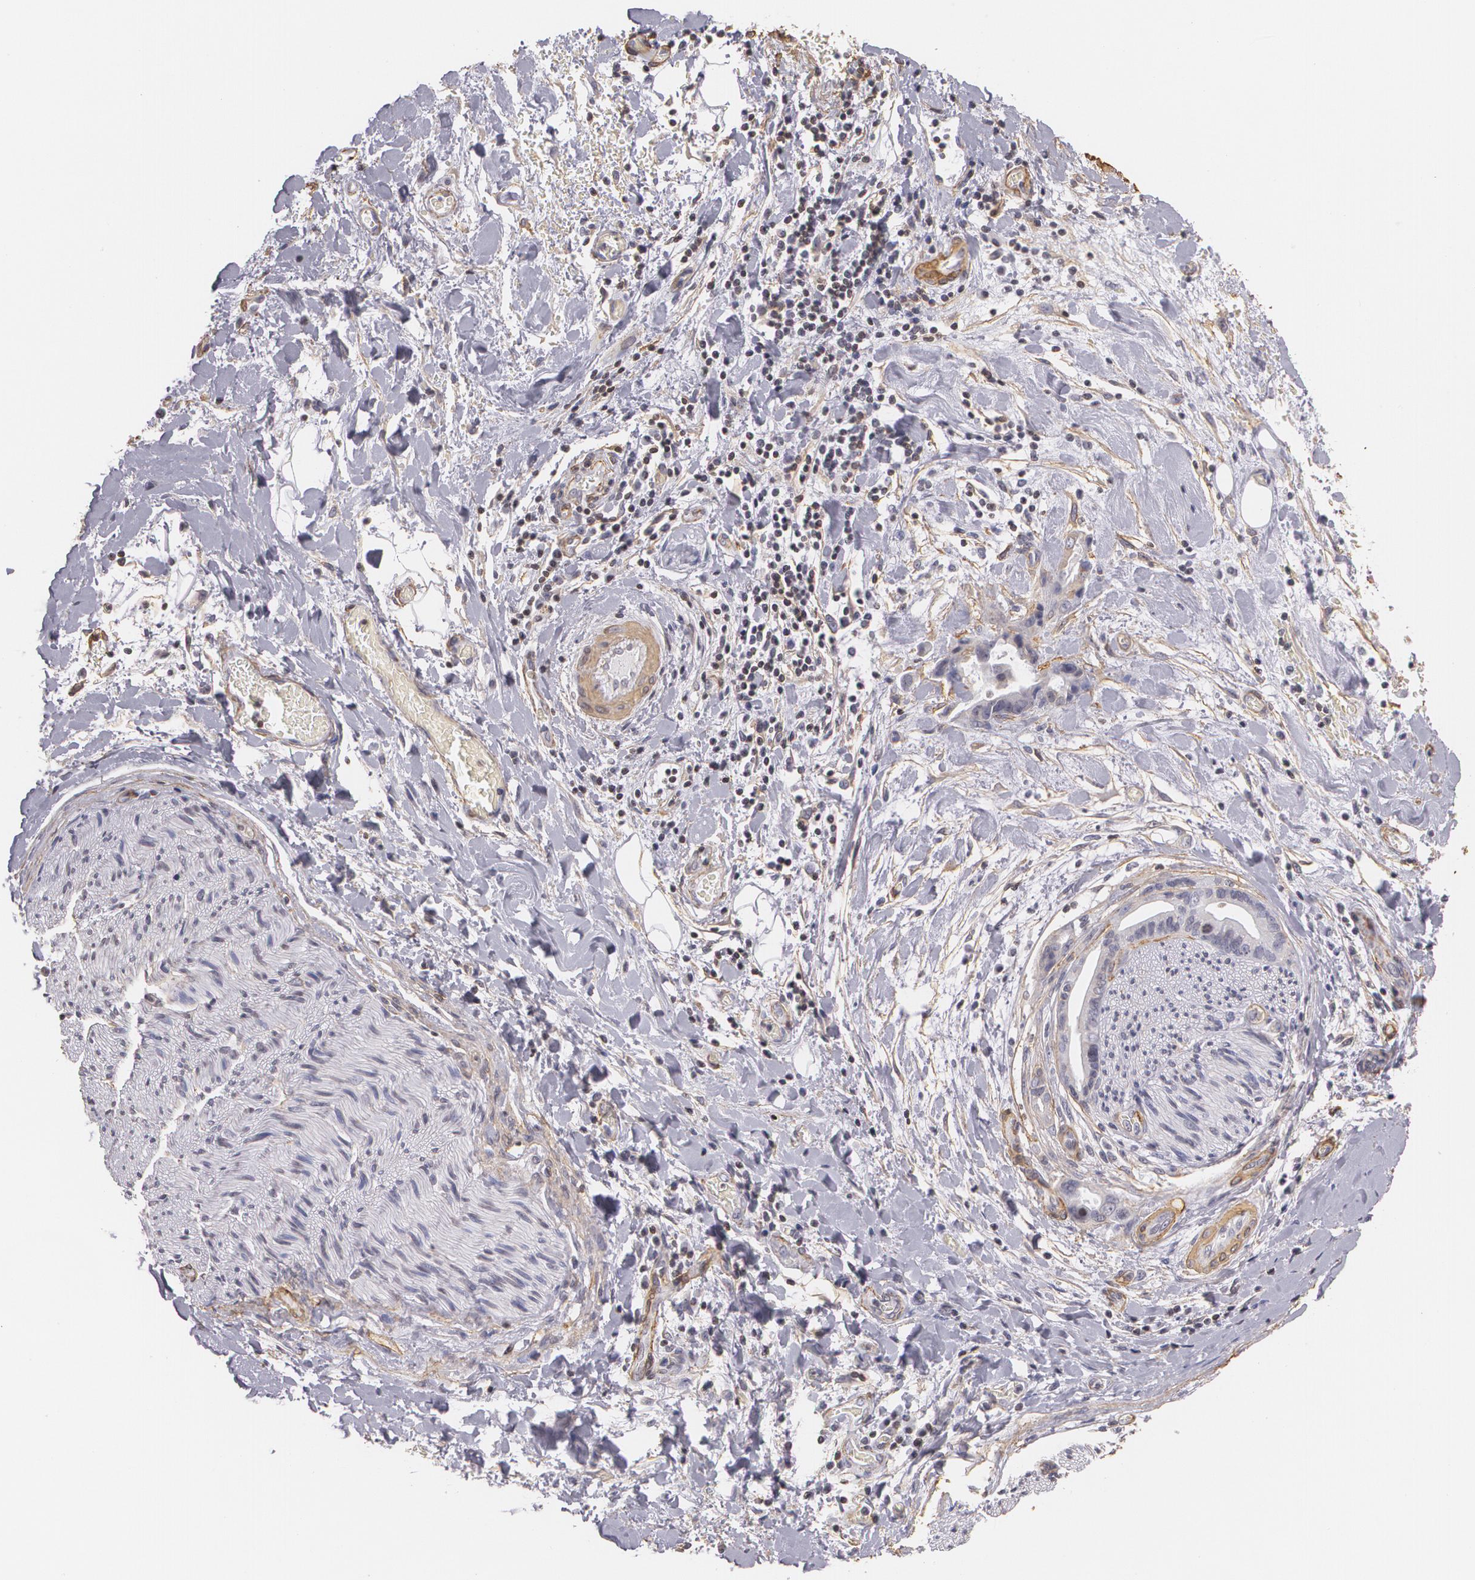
{"staining": {"intensity": "negative", "quantity": "none", "location": "none"}, "tissue": "liver cancer", "cell_type": "Tumor cells", "image_type": "cancer", "snomed": [{"axis": "morphology", "description": "Cholangiocarcinoma"}, {"axis": "topography", "description": "Liver"}], "caption": "Immunohistochemistry micrograph of liver cancer (cholangiocarcinoma) stained for a protein (brown), which exhibits no positivity in tumor cells.", "gene": "VAMP1", "patient": {"sex": "male", "age": 58}}